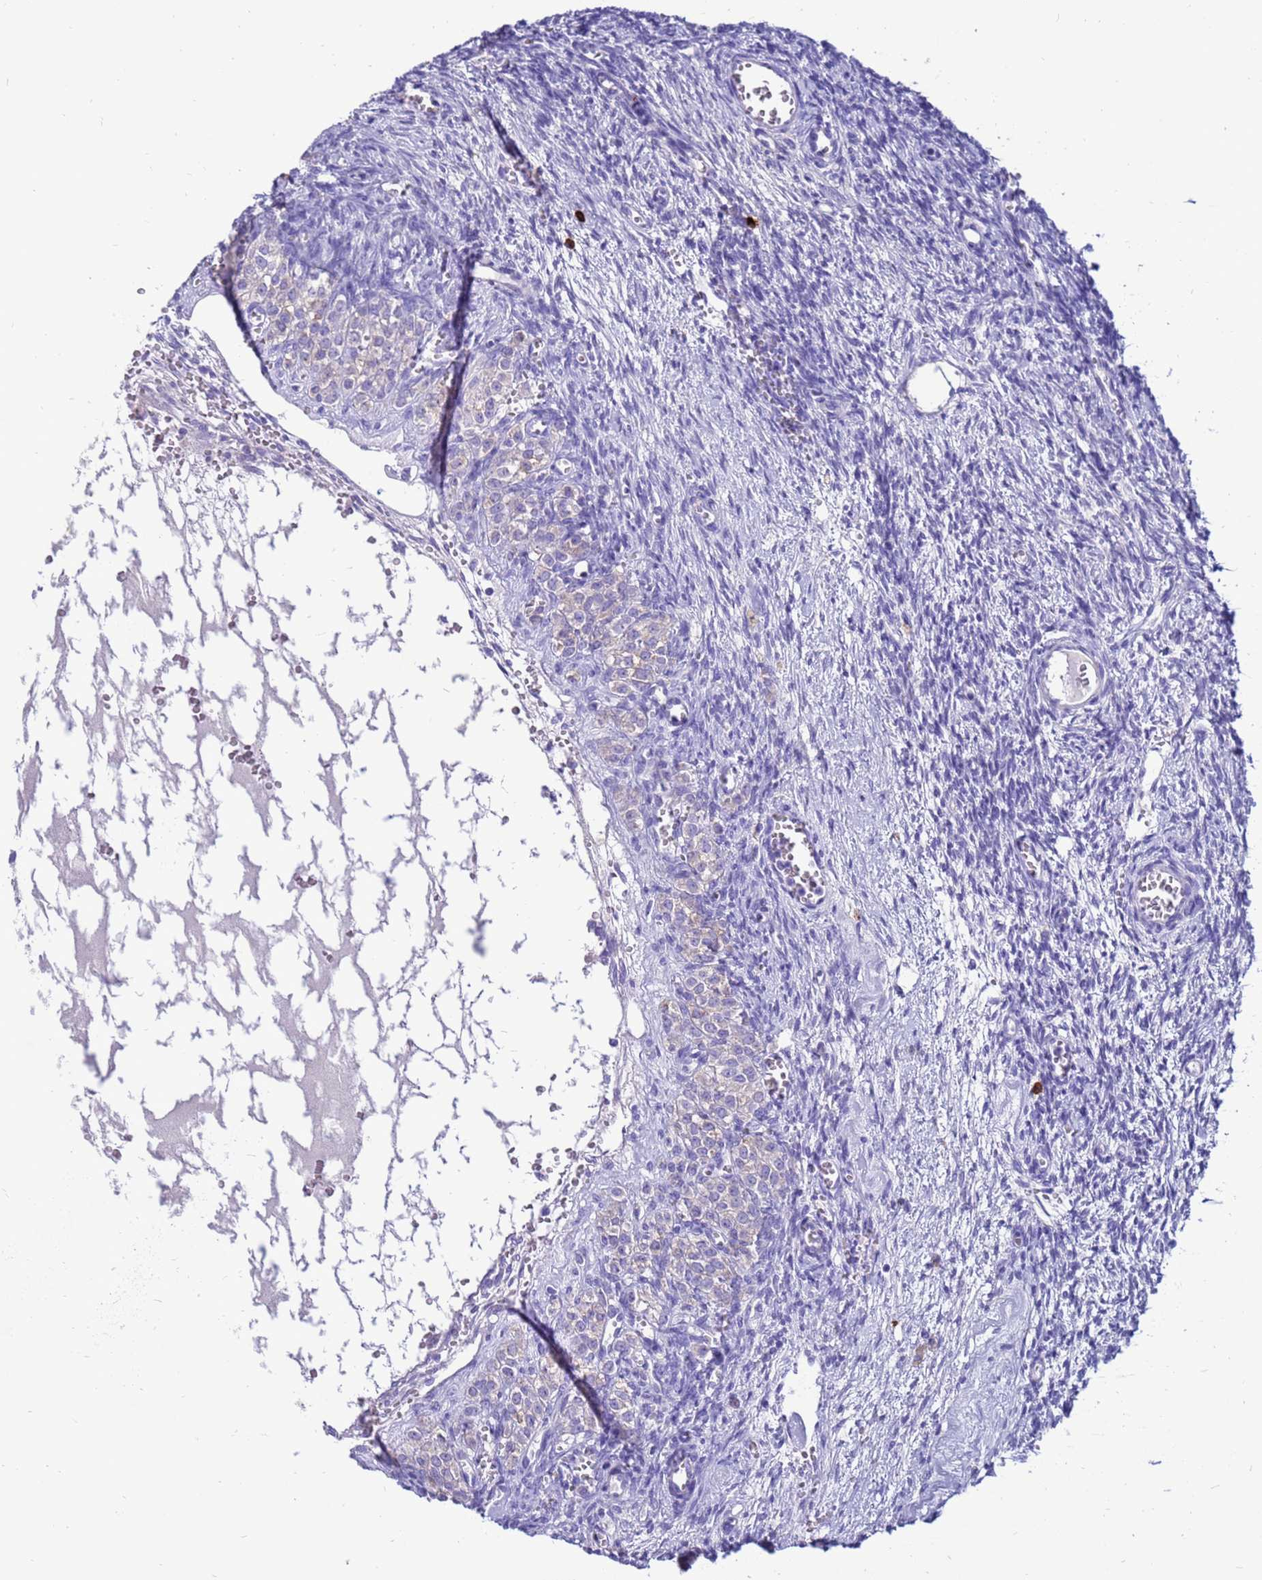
{"staining": {"intensity": "negative", "quantity": "none", "location": "none"}, "tissue": "ovary", "cell_type": "Ovarian stroma cells", "image_type": "normal", "snomed": [{"axis": "morphology", "description": "Normal tissue, NOS"}, {"axis": "topography", "description": "Ovary"}], "caption": "A high-resolution photomicrograph shows IHC staining of unremarkable ovary, which displays no significant staining in ovarian stroma cells.", "gene": "PDE10A", "patient": {"sex": "female", "age": 39}}